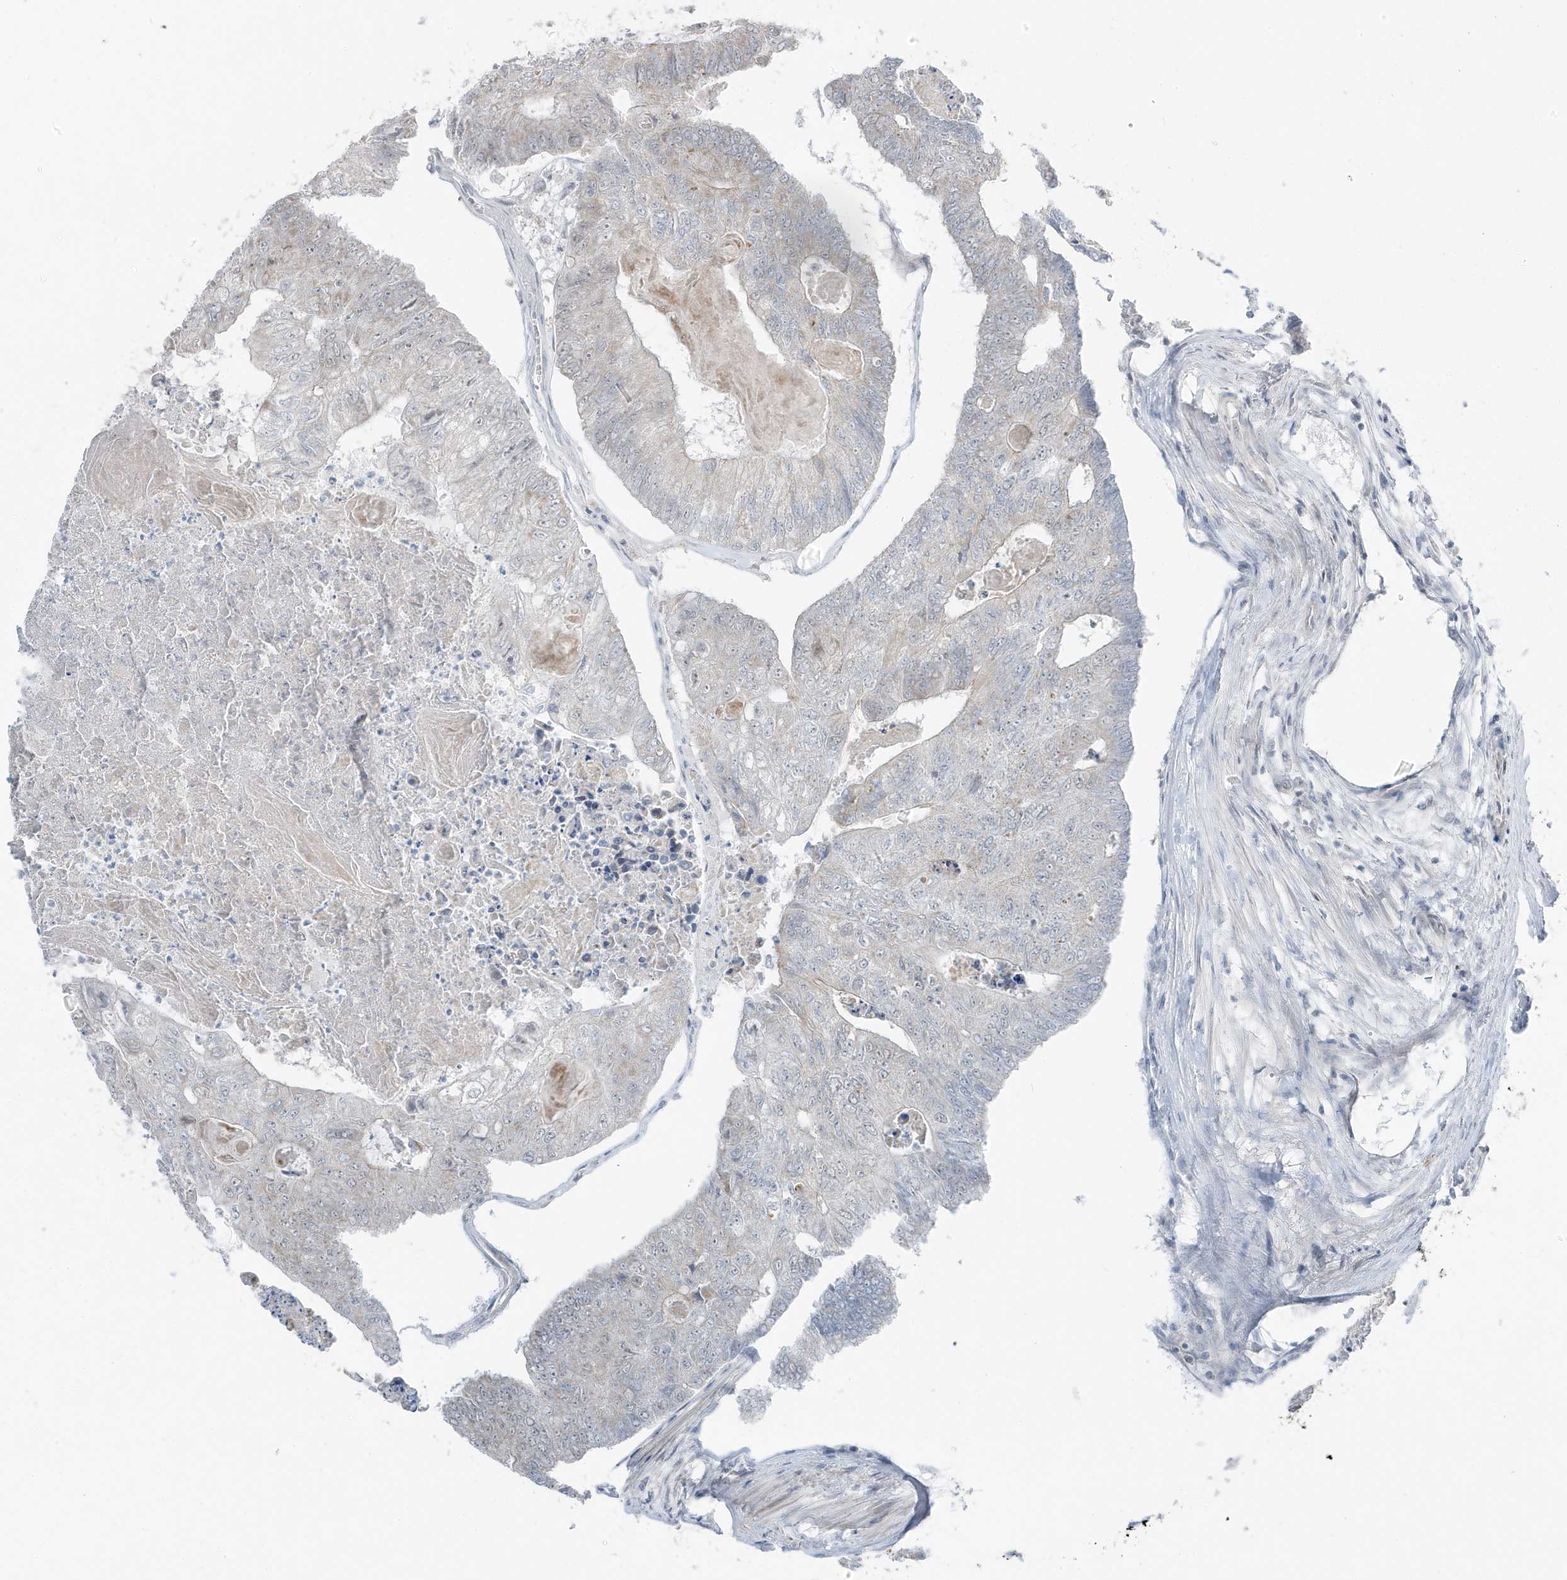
{"staining": {"intensity": "negative", "quantity": "none", "location": "none"}, "tissue": "colorectal cancer", "cell_type": "Tumor cells", "image_type": "cancer", "snomed": [{"axis": "morphology", "description": "Adenocarcinoma, NOS"}, {"axis": "topography", "description": "Colon"}], "caption": "Photomicrograph shows no significant protein expression in tumor cells of adenocarcinoma (colorectal).", "gene": "TSEN15", "patient": {"sex": "female", "age": 67}}